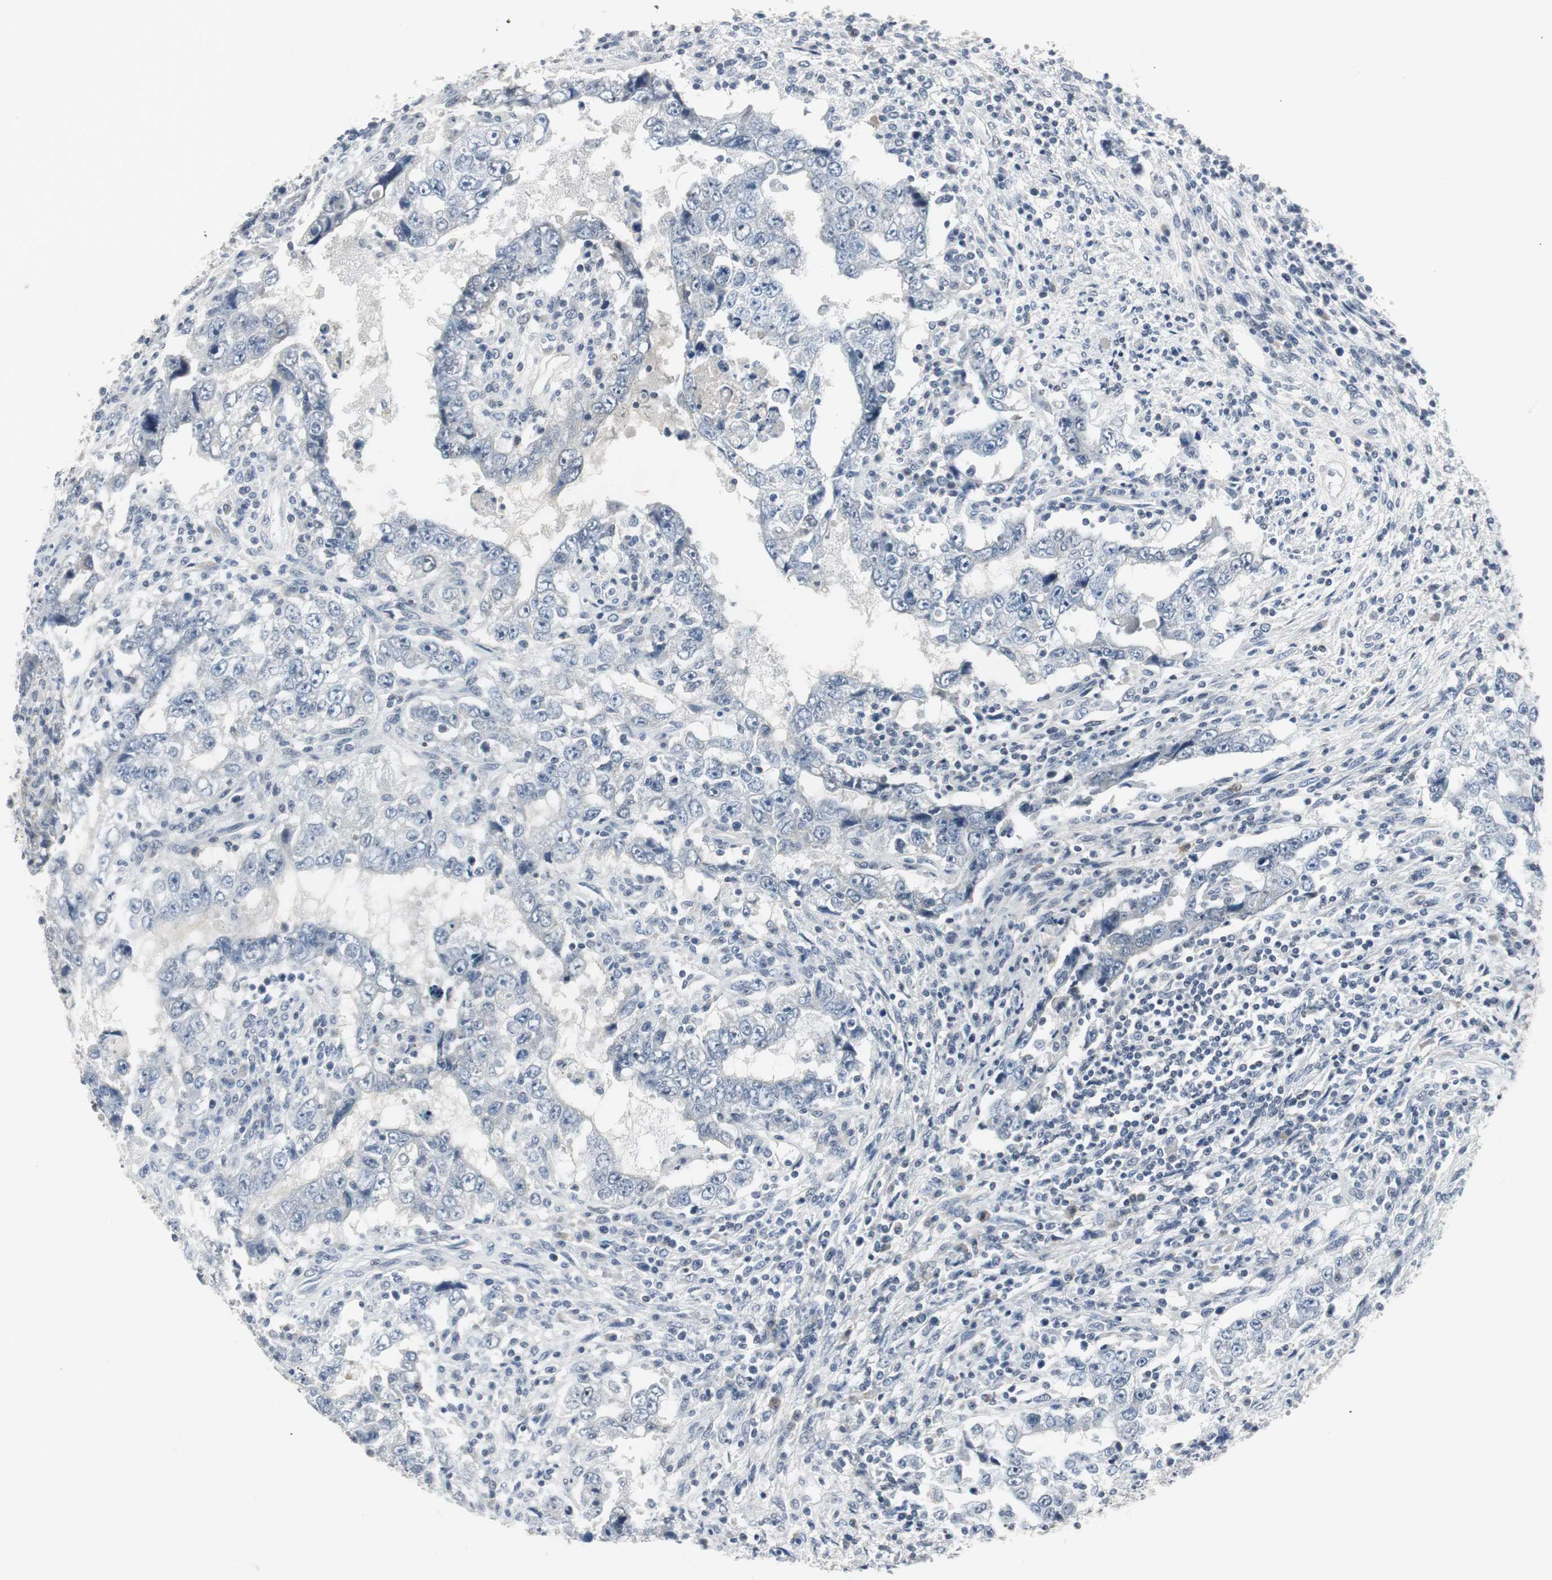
{"staining": {"intensity": "weak", "quantity": "25%-75%", "location": "nuclear"}, "tissue": "testis cancer", "cell_type": "Tumor cells", "image_type": "cancer", "snomed": [{"axis": "morphology", "description": "Carcinoma, Embryonal, NOS"}, {"axis": "topography", "description": "Testis"}], "caption": "A histopathology image of embryonal carcinoma (testis) stained for a protein reveals weak nuclear brown staining in tumor cells.", "gene": "ELK1", "patient": {"sex": "male", "age": 26}}